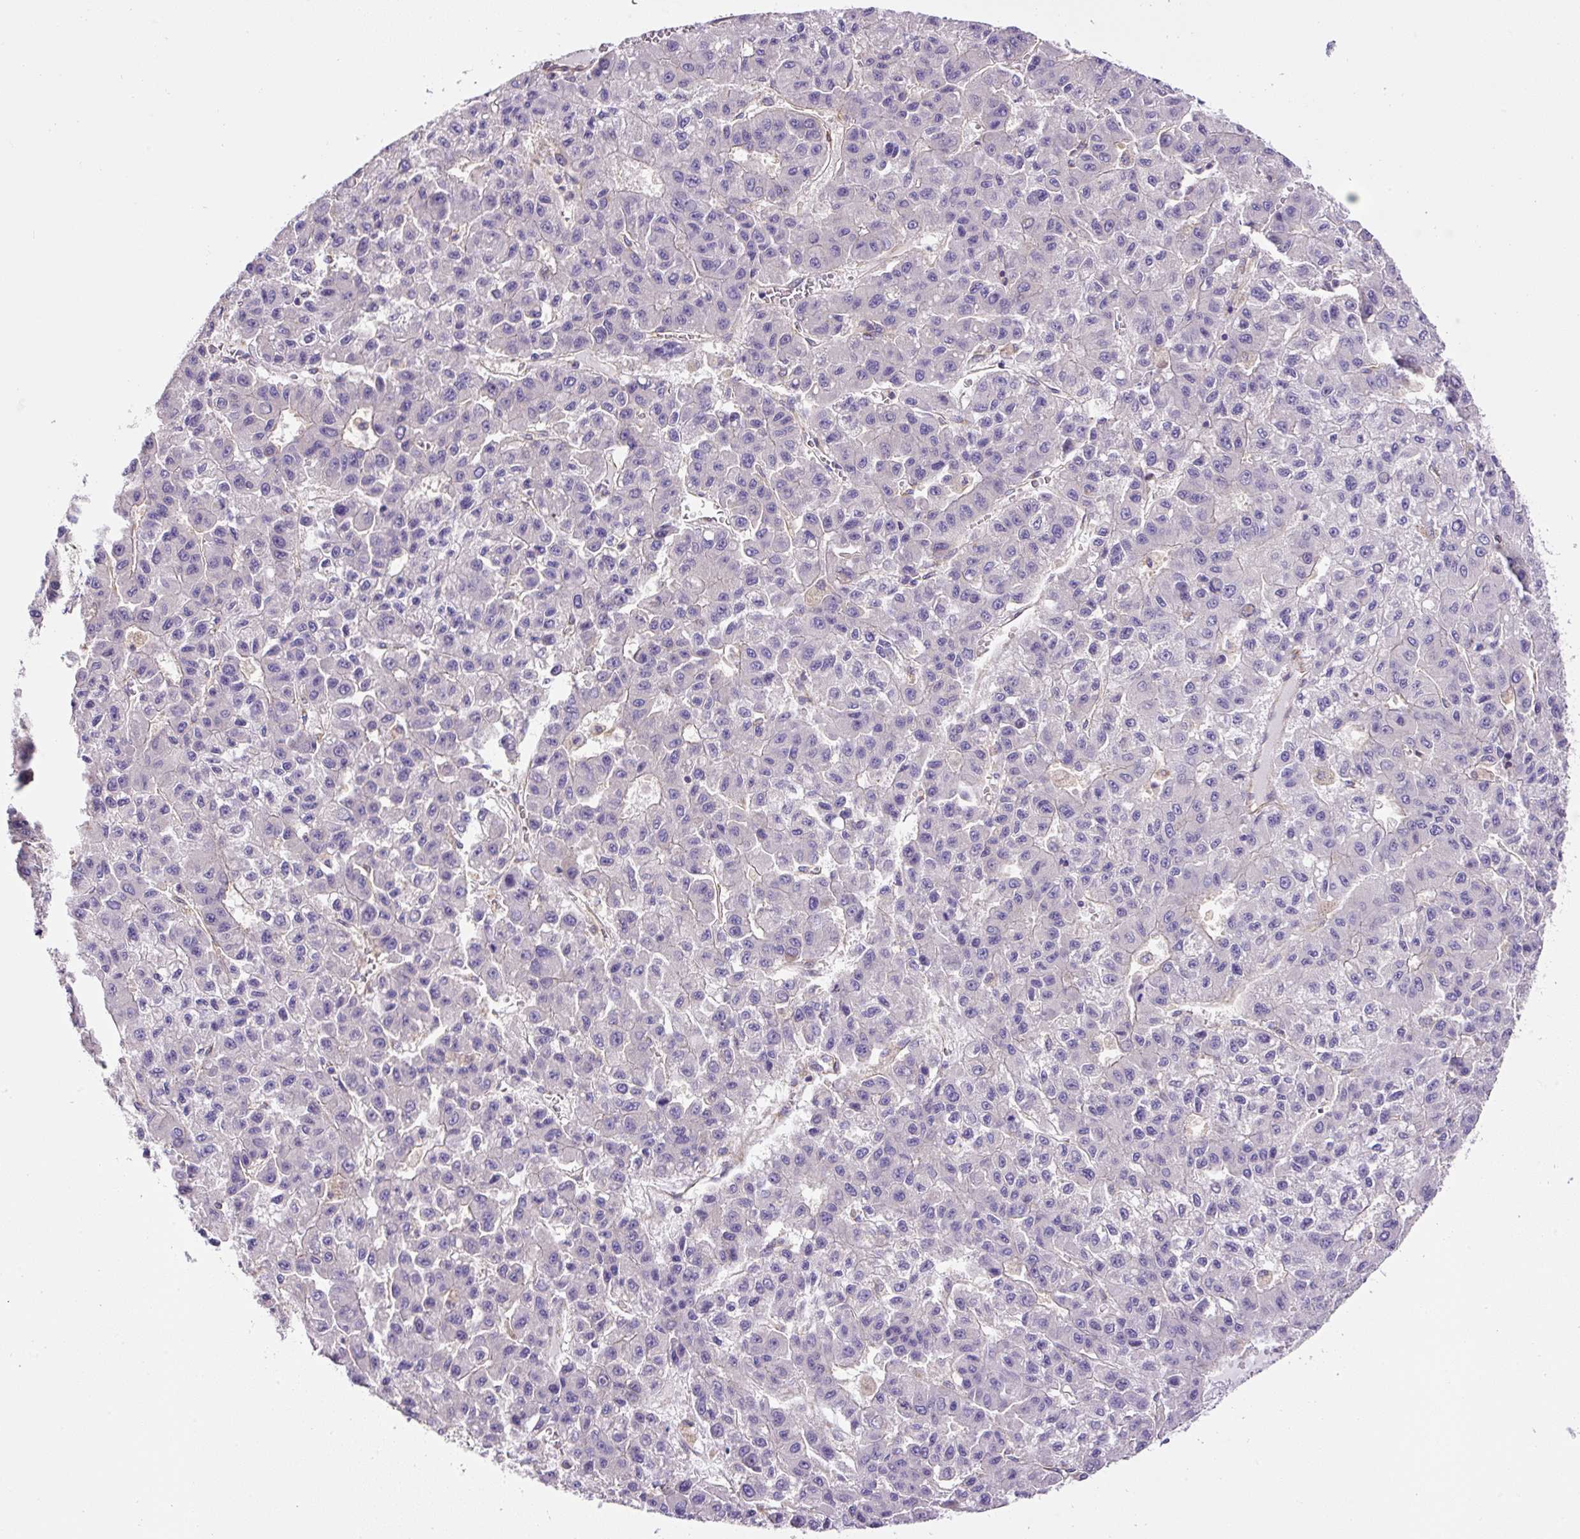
{"staining": {"intensity": "negative", "quantity": "none", "location": "none"}, "tissue": "liver cancer", "cell_type": "Tumor cells", "image_type": "cancer", "snomed": [{"axis": "morphology", "description": "Carcinoma, Hepatocellular, NOS"}, {"axis": "topography", "description": "Liver"}], "caption": "Tumor cells show no significant protein positivity in liver cancer (hepatocellular carcinoma).", "gene": "DCTN1", "patient": {"sex": "male", "age": 70}}